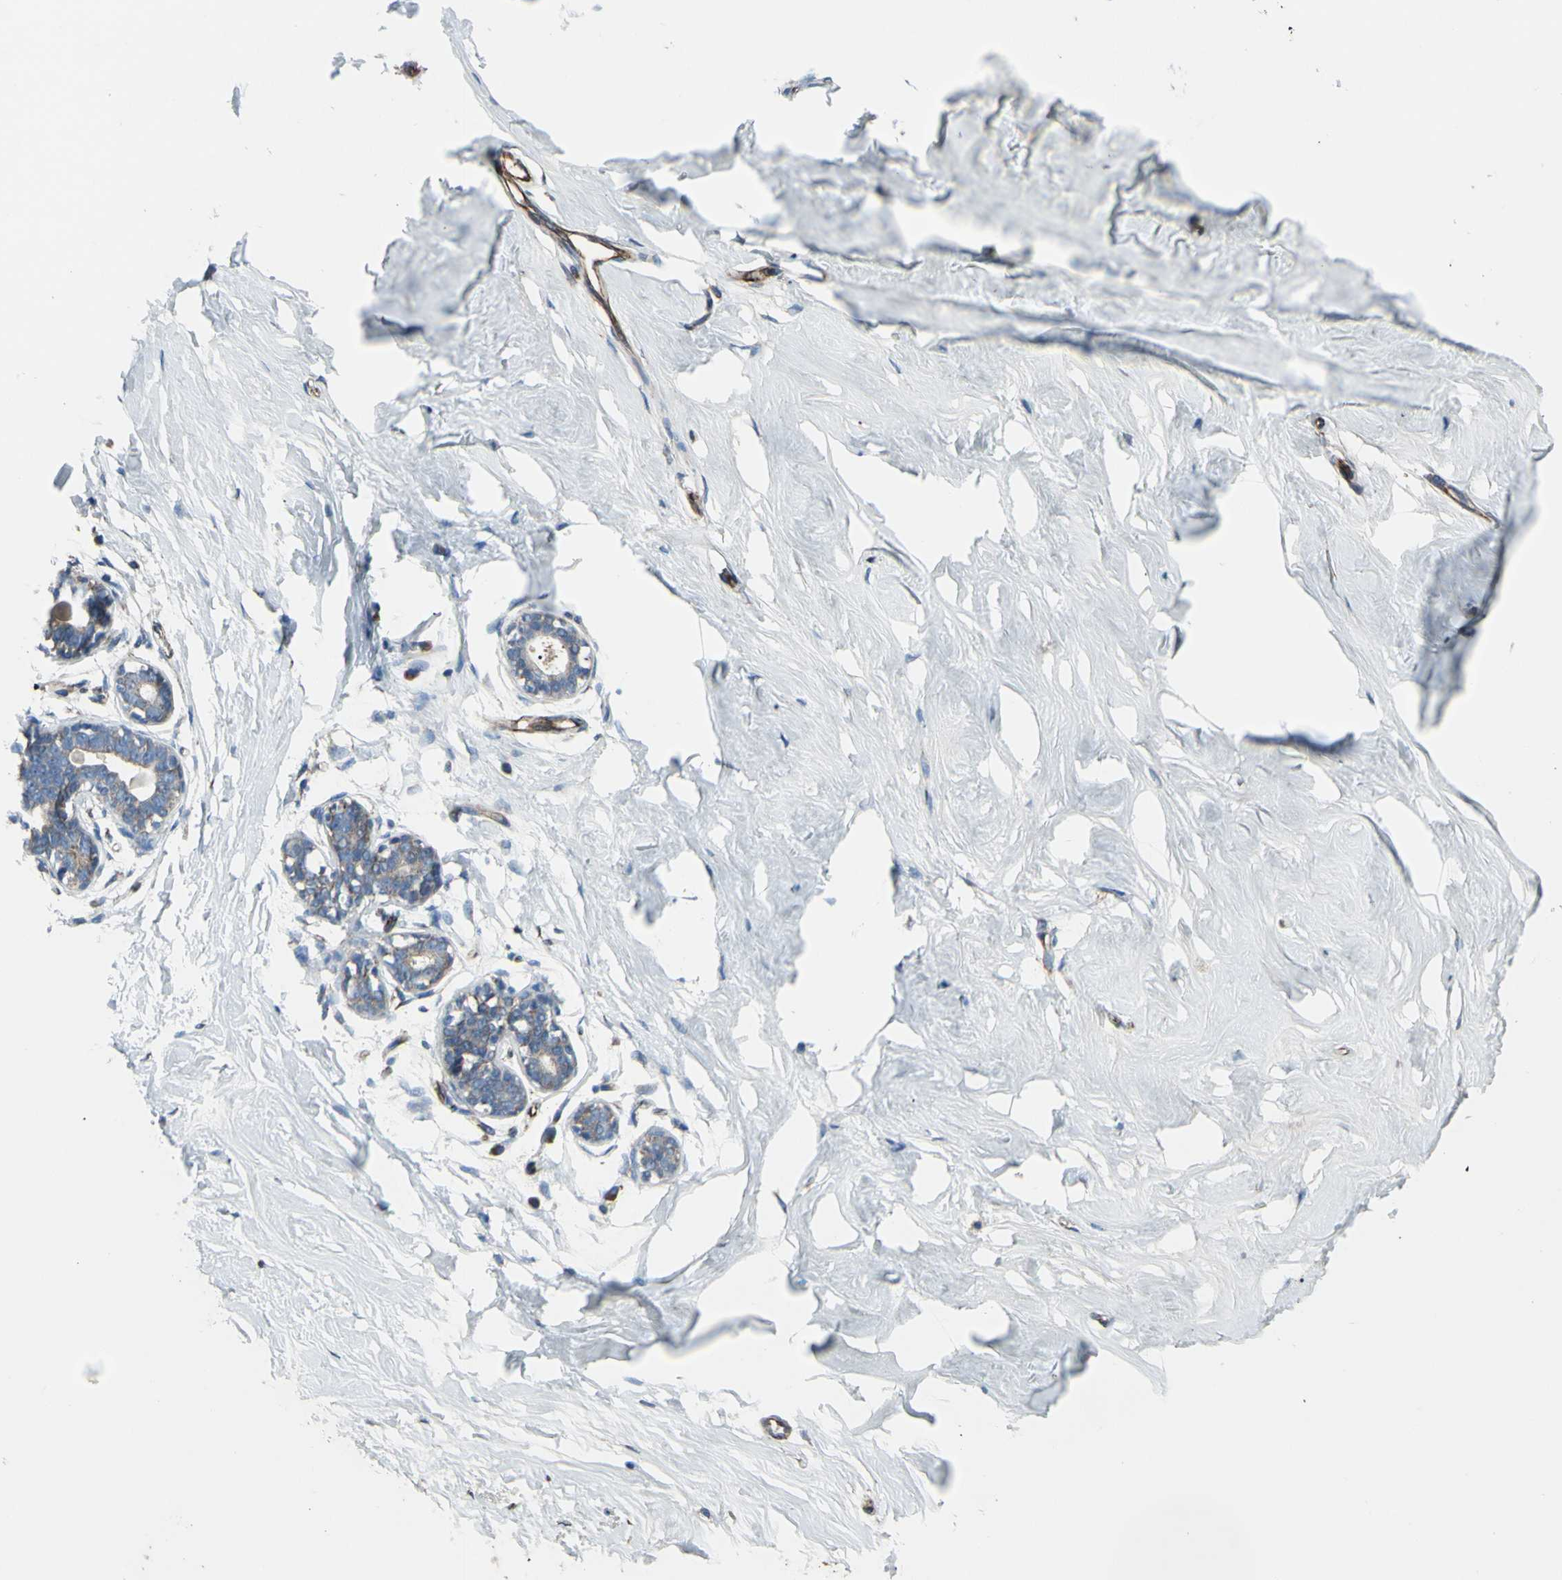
{"staining": {"intensity": "negative", "quantity": "none", "location": "none"}, "tissue": "breast", "cell_type": "Adipocytes", "image_type": "normal", "snomed": [{"axis": "morphology", "description": "Normal tissue, NOS"}, {"axis": "topography", "description": "Breast"}], "caption": "The histopathology image reveals no staining of adipocytes in unremarkable breast. The staining is performed using DAB brown chromogen with nuclei counter-stained in using hematoxylin.", "gene": "EMC7", "patient": {"sex": "female", "age": 23}}